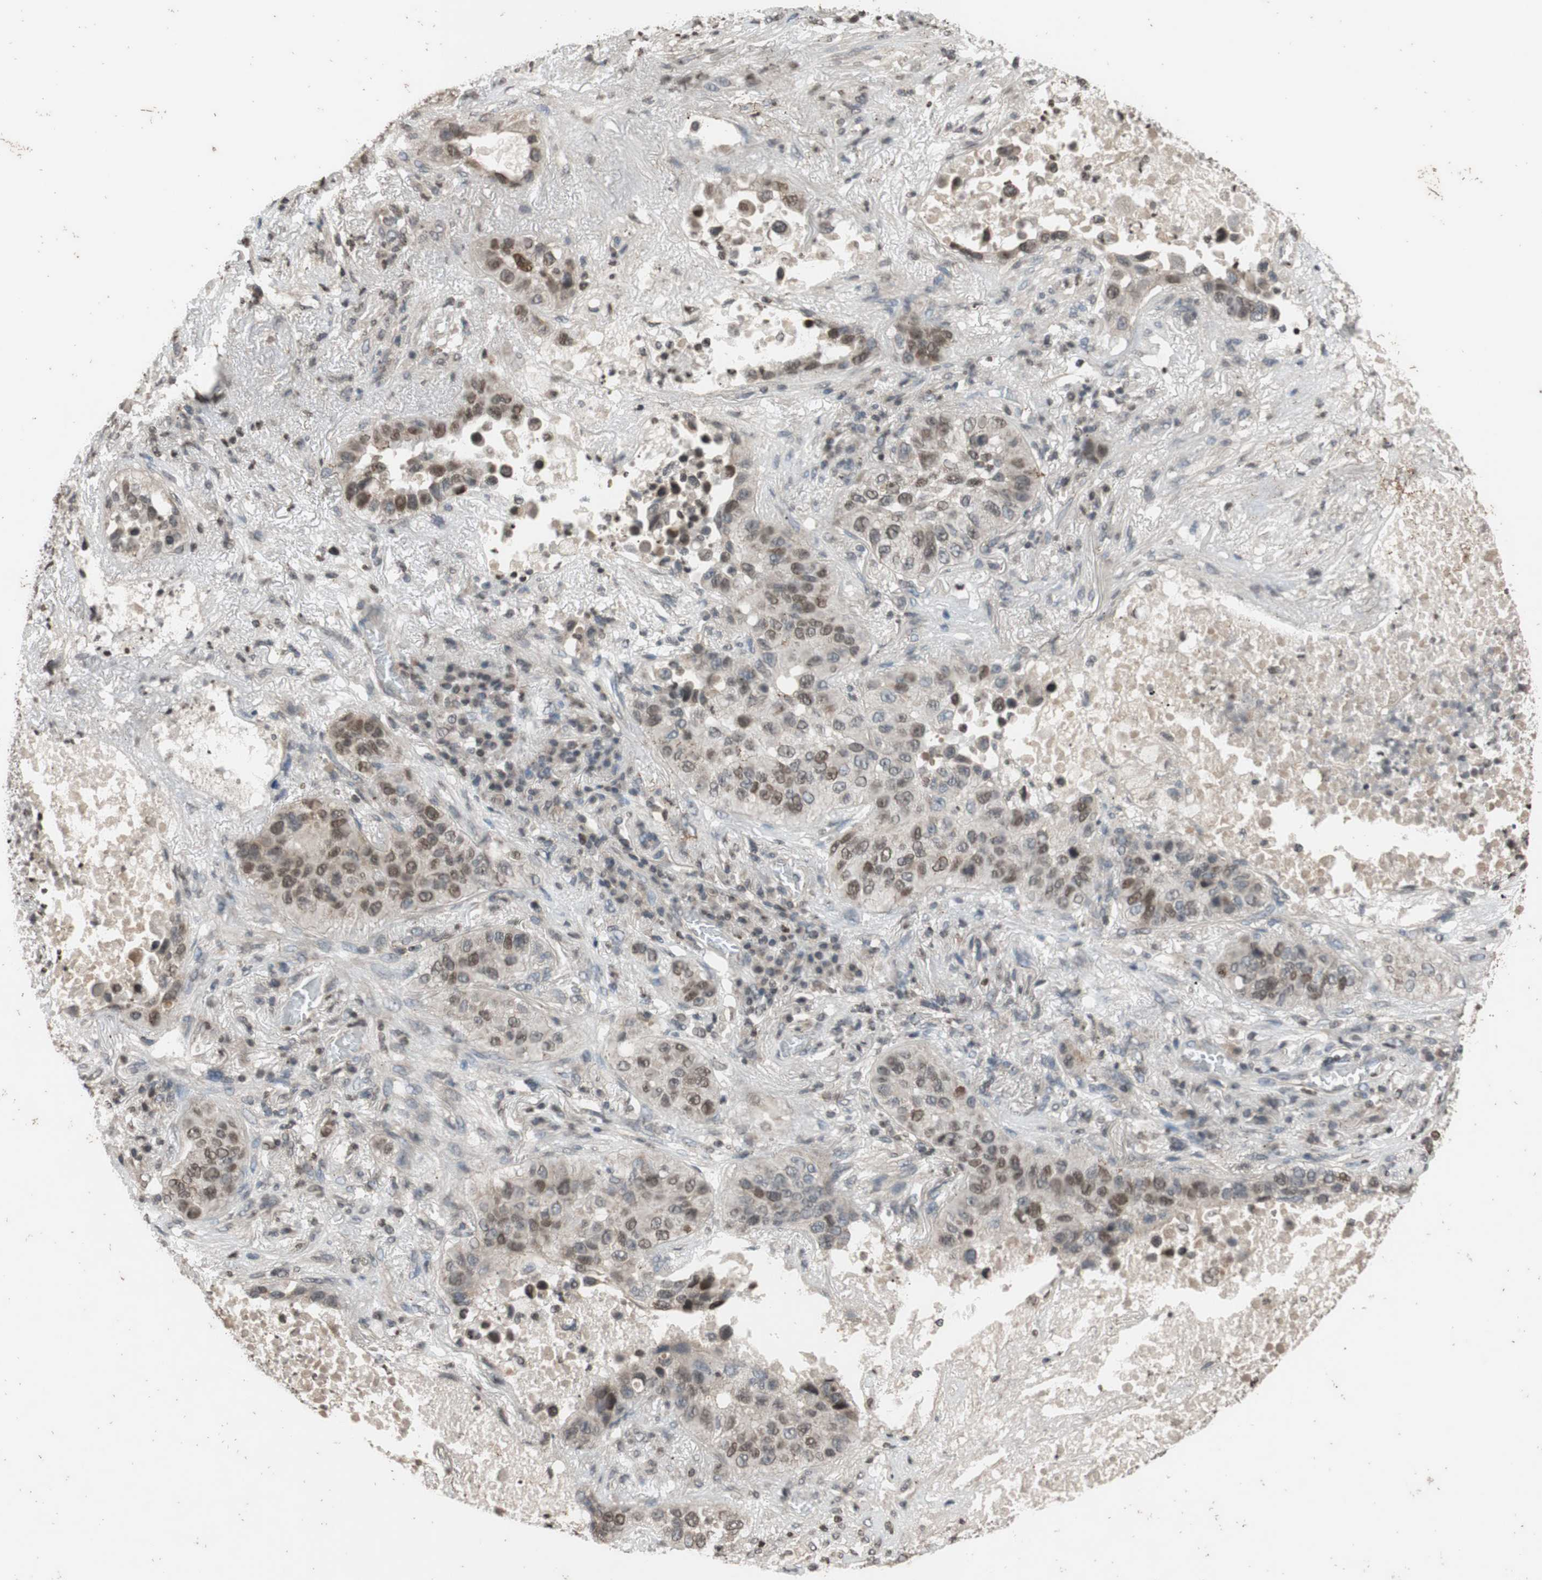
{"staining": {"intensity": "moderate", "quantity": "25%-75%", "location": "cytoplasmic/membranous,nuclear"}, "tissue": "lung cancer", "cell_type": "Tumor cells", "image_type": "cancer", "snomed": [{"axis": "morphology", "description": "Squamous cell carcinoma, NOS"}, {"axis": "topography", "description": "Lung"}], "caption": "Lung cancer tissue demonstrates moderate cytoplasmic/membranous and nuclear staining in about 25%-75% of tumor cells", "gene": "MCM6", "patient": {"sex": "male", "age": 57}}